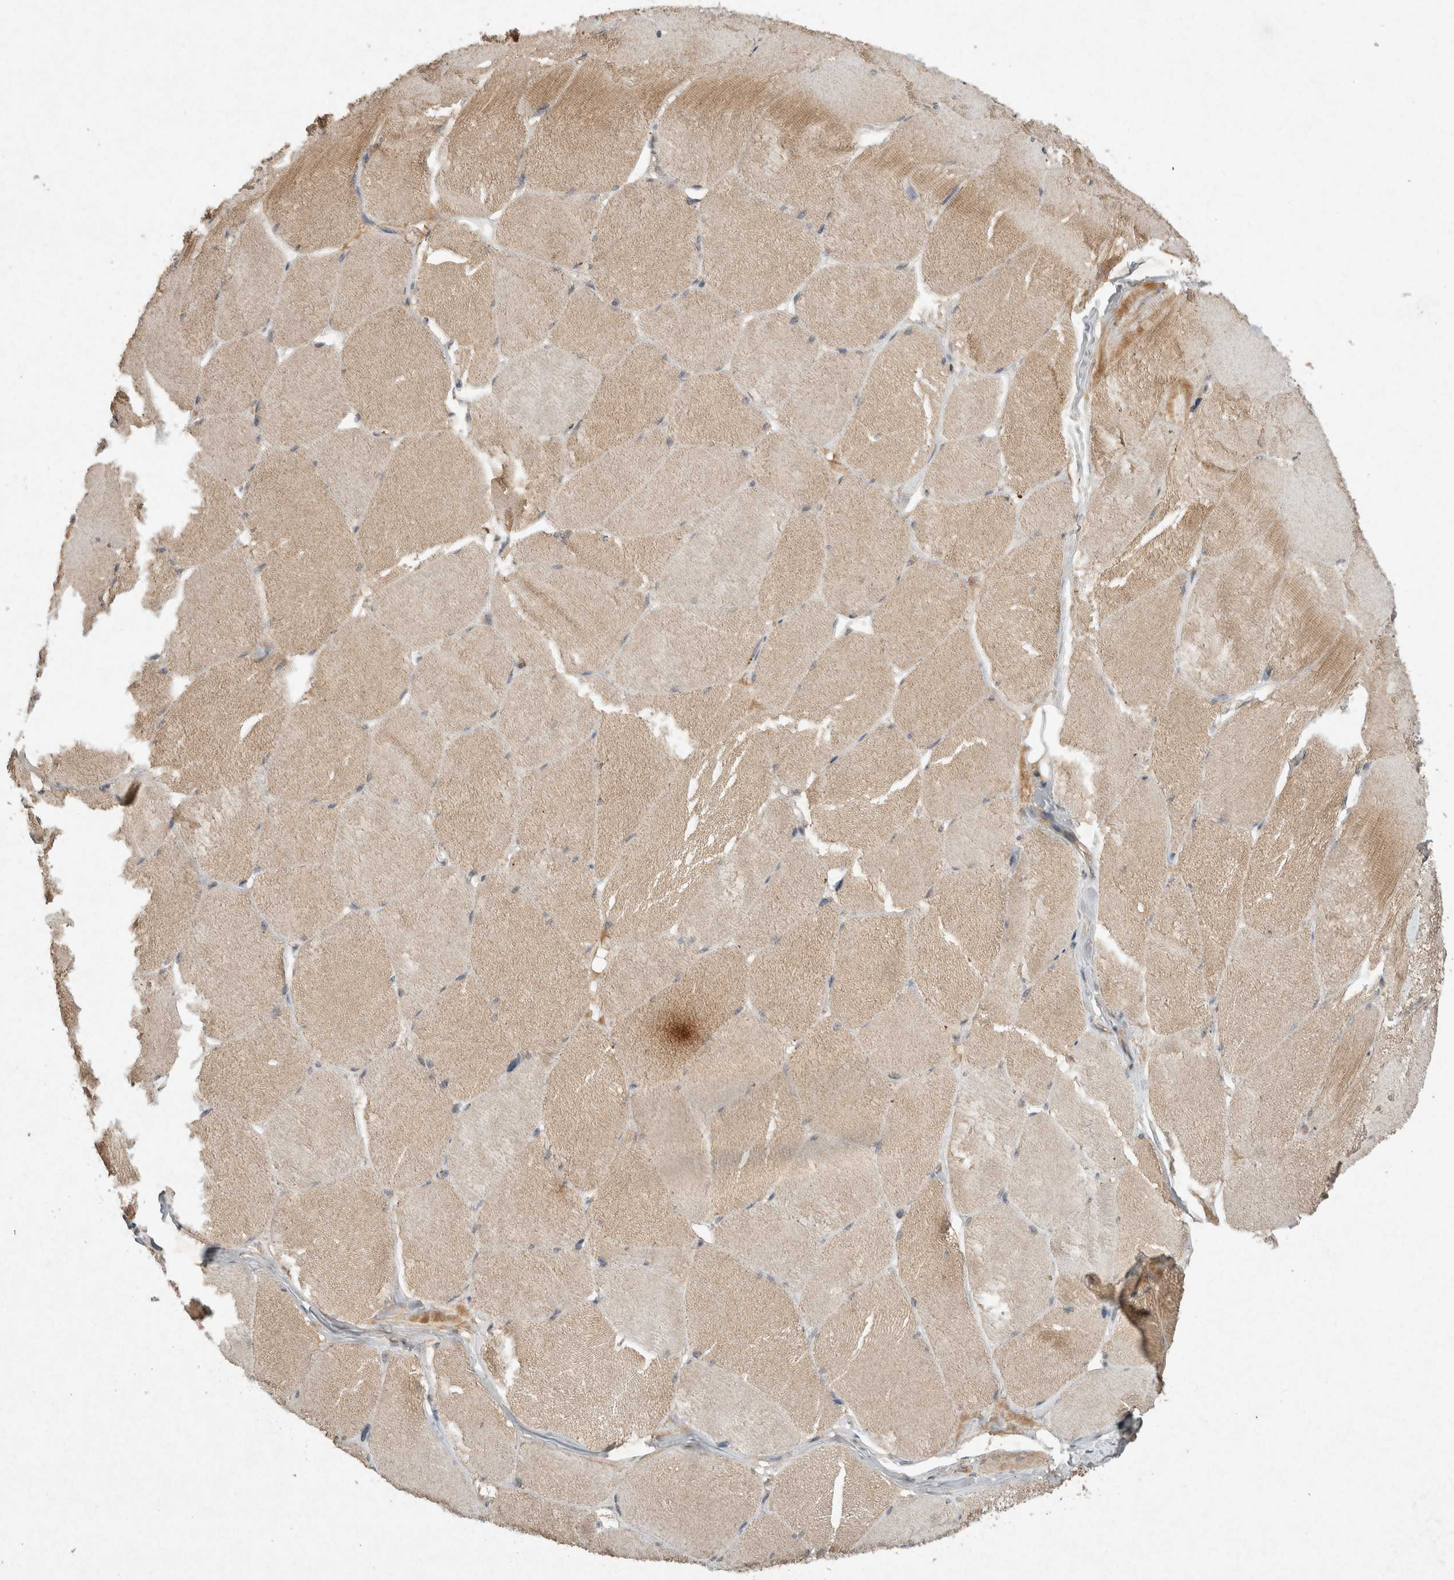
{"staining": {"intensity": "weak", "quantity": ">75%", "location": "cytoplasmic/membranous"}, "tissue": "skeletal muscle", "cell_type": "Myocytes", "image_type": "normal", "snomed": [{"axis": "morphology", "description": "Normal tissue, NOS"}, {"axis": "topography", "description": "Skin"}, {"axis": "topography", "description": "Skeletal muscle"}], "caption": "The image shows a brown stain indicating the presence of a protein in the cytoplasmic/membranous of myocytes in skeletal muscle. (Brightfield microscopy of DAB IHC at high magnification).", "gene": "LOXL2", "patient": {"sex": "male", "age": 83}}